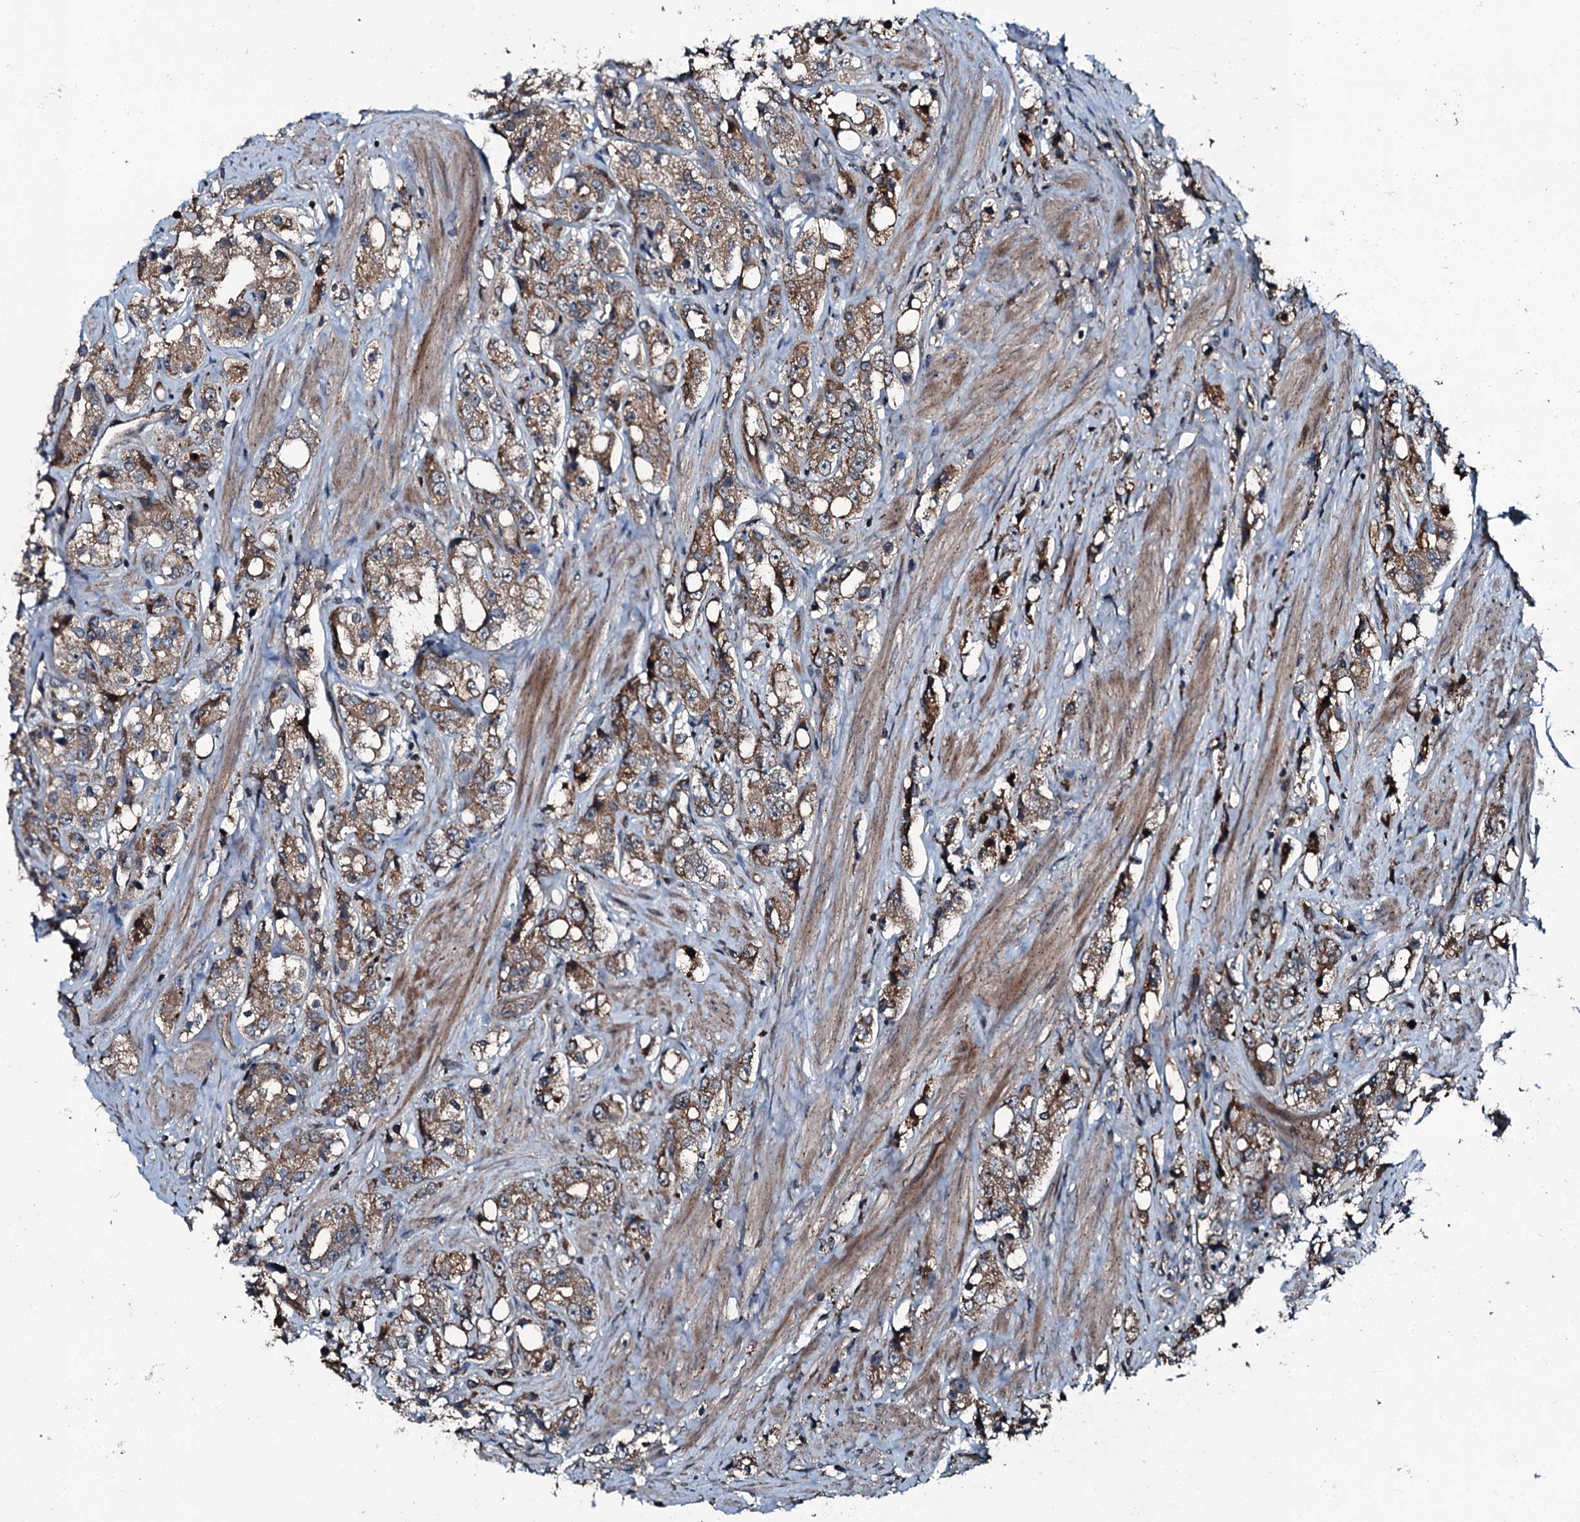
{"staining": {"intensity": "moderate", "quantity": ">75%", "location": "cytoplasmic/membranous"}, "tissue": "prostate cancer", "cell_type": "Tumor cells", "image_type": "cancer", "snomed": [{"axis": "morphology", "description": "Adenocarcinoma, NOS"}, {"axis": "topography", "description": "Prostate"}], "caption": "Immunohistochemistry histopathology image of prostate cancer stained for a protein (brown), which shows medium levels of moderate cytoplasmic/membranous staining in about >75% of tumor cells.", "gene": "TRIM7", "patient": {"sex": "male", "age": 79}}